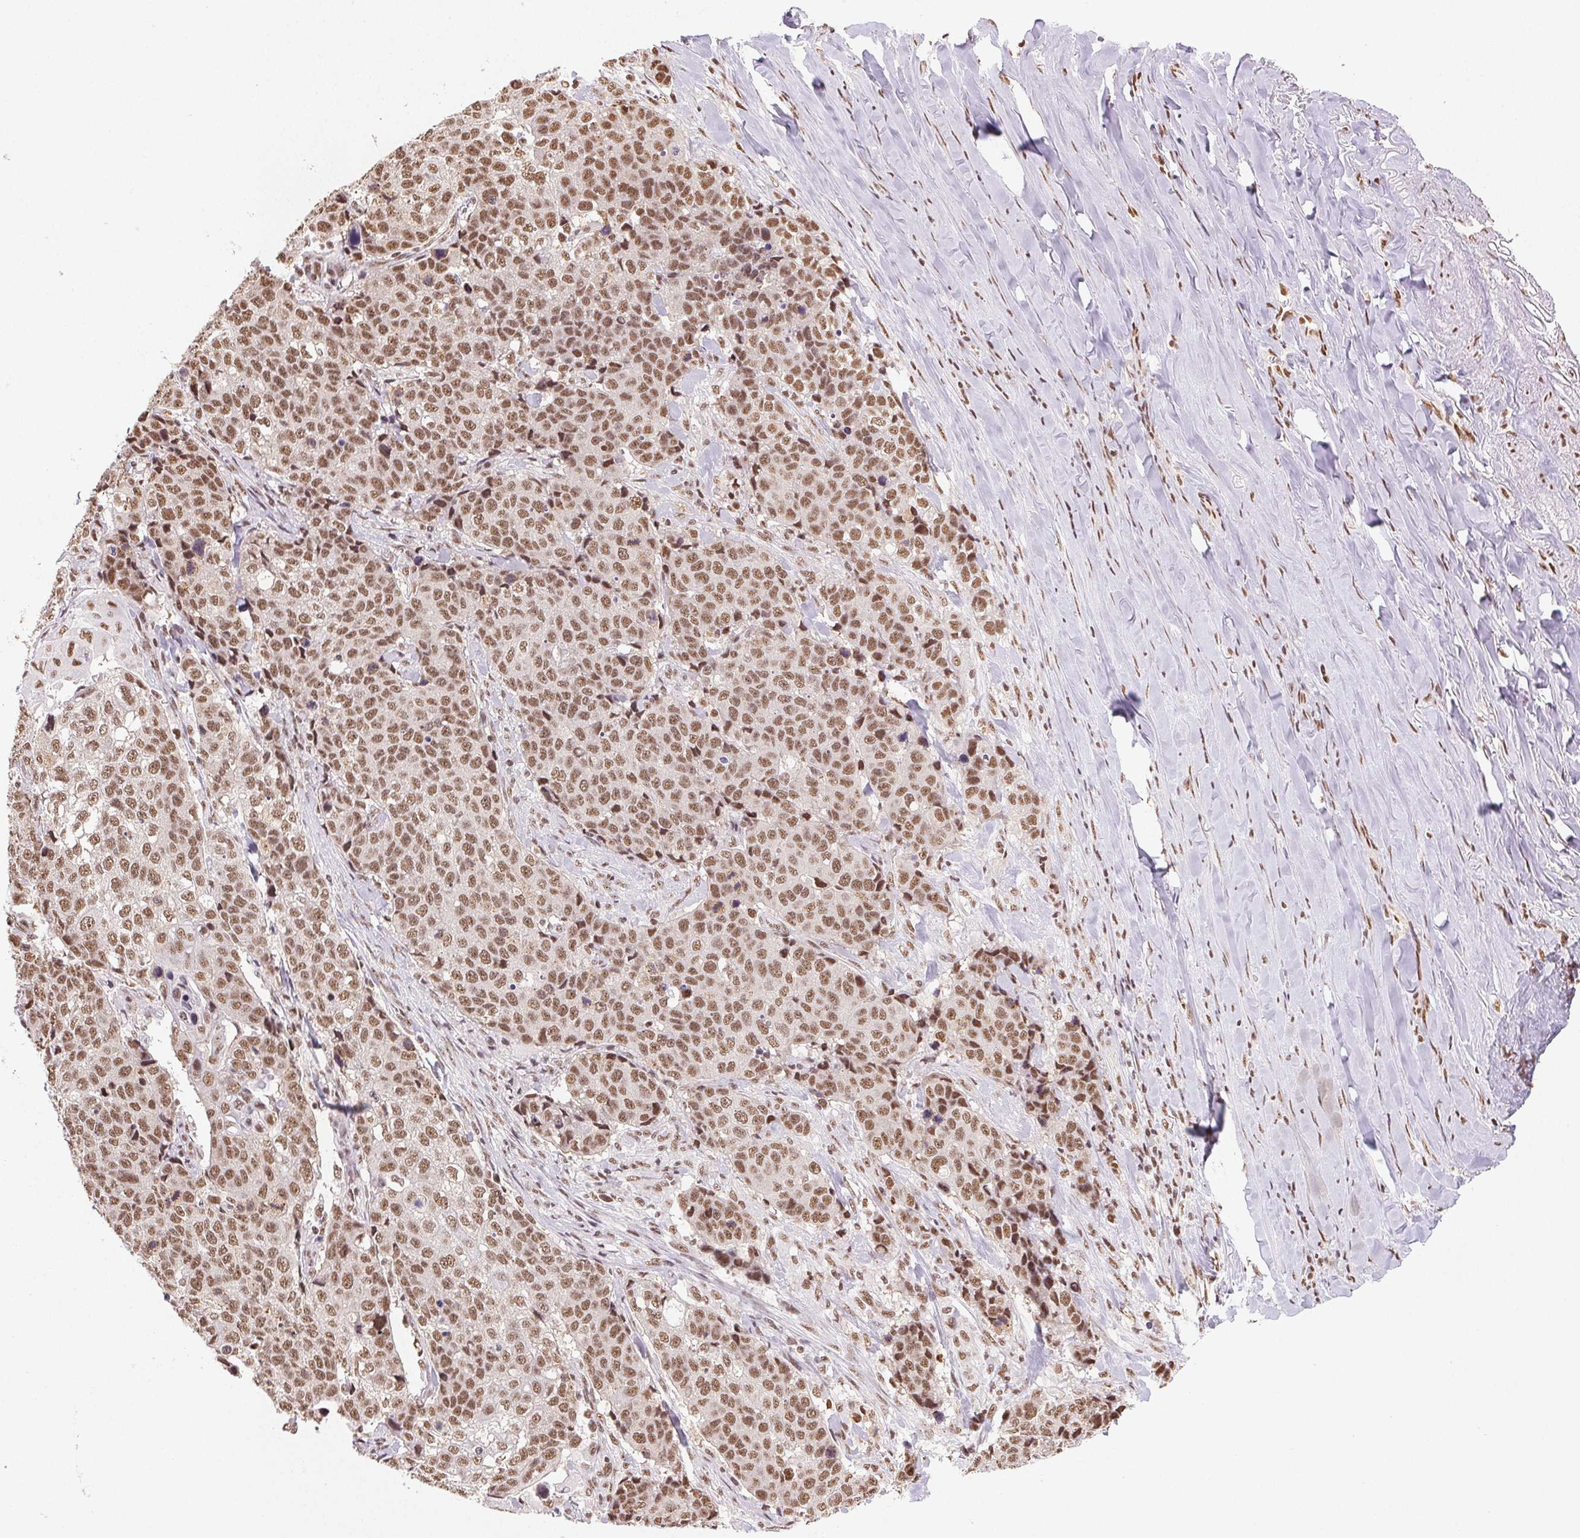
{"staining": {"intensity": "moderate", "quantity": ">75%", "location": "nuclear"}, "tissue": "lung cancer", "cell_type": "Tumor cells", "image_type": "cancer", "snomed": [{"axis": "morphology", "description": "Squamous cell carcinoma, NOS"}, {"axis": "topography", "description": "Lymph node"}, {"axis": "topography", "description": "Lung"}], "caption": "Immunohistochemical staining of lung squamous cell carcinoma shows medium levels of moderate nuclear protein expression in about >75% of tumor cells.", "gene": "IK", "patient": {"sex": "male", "age": 61}}